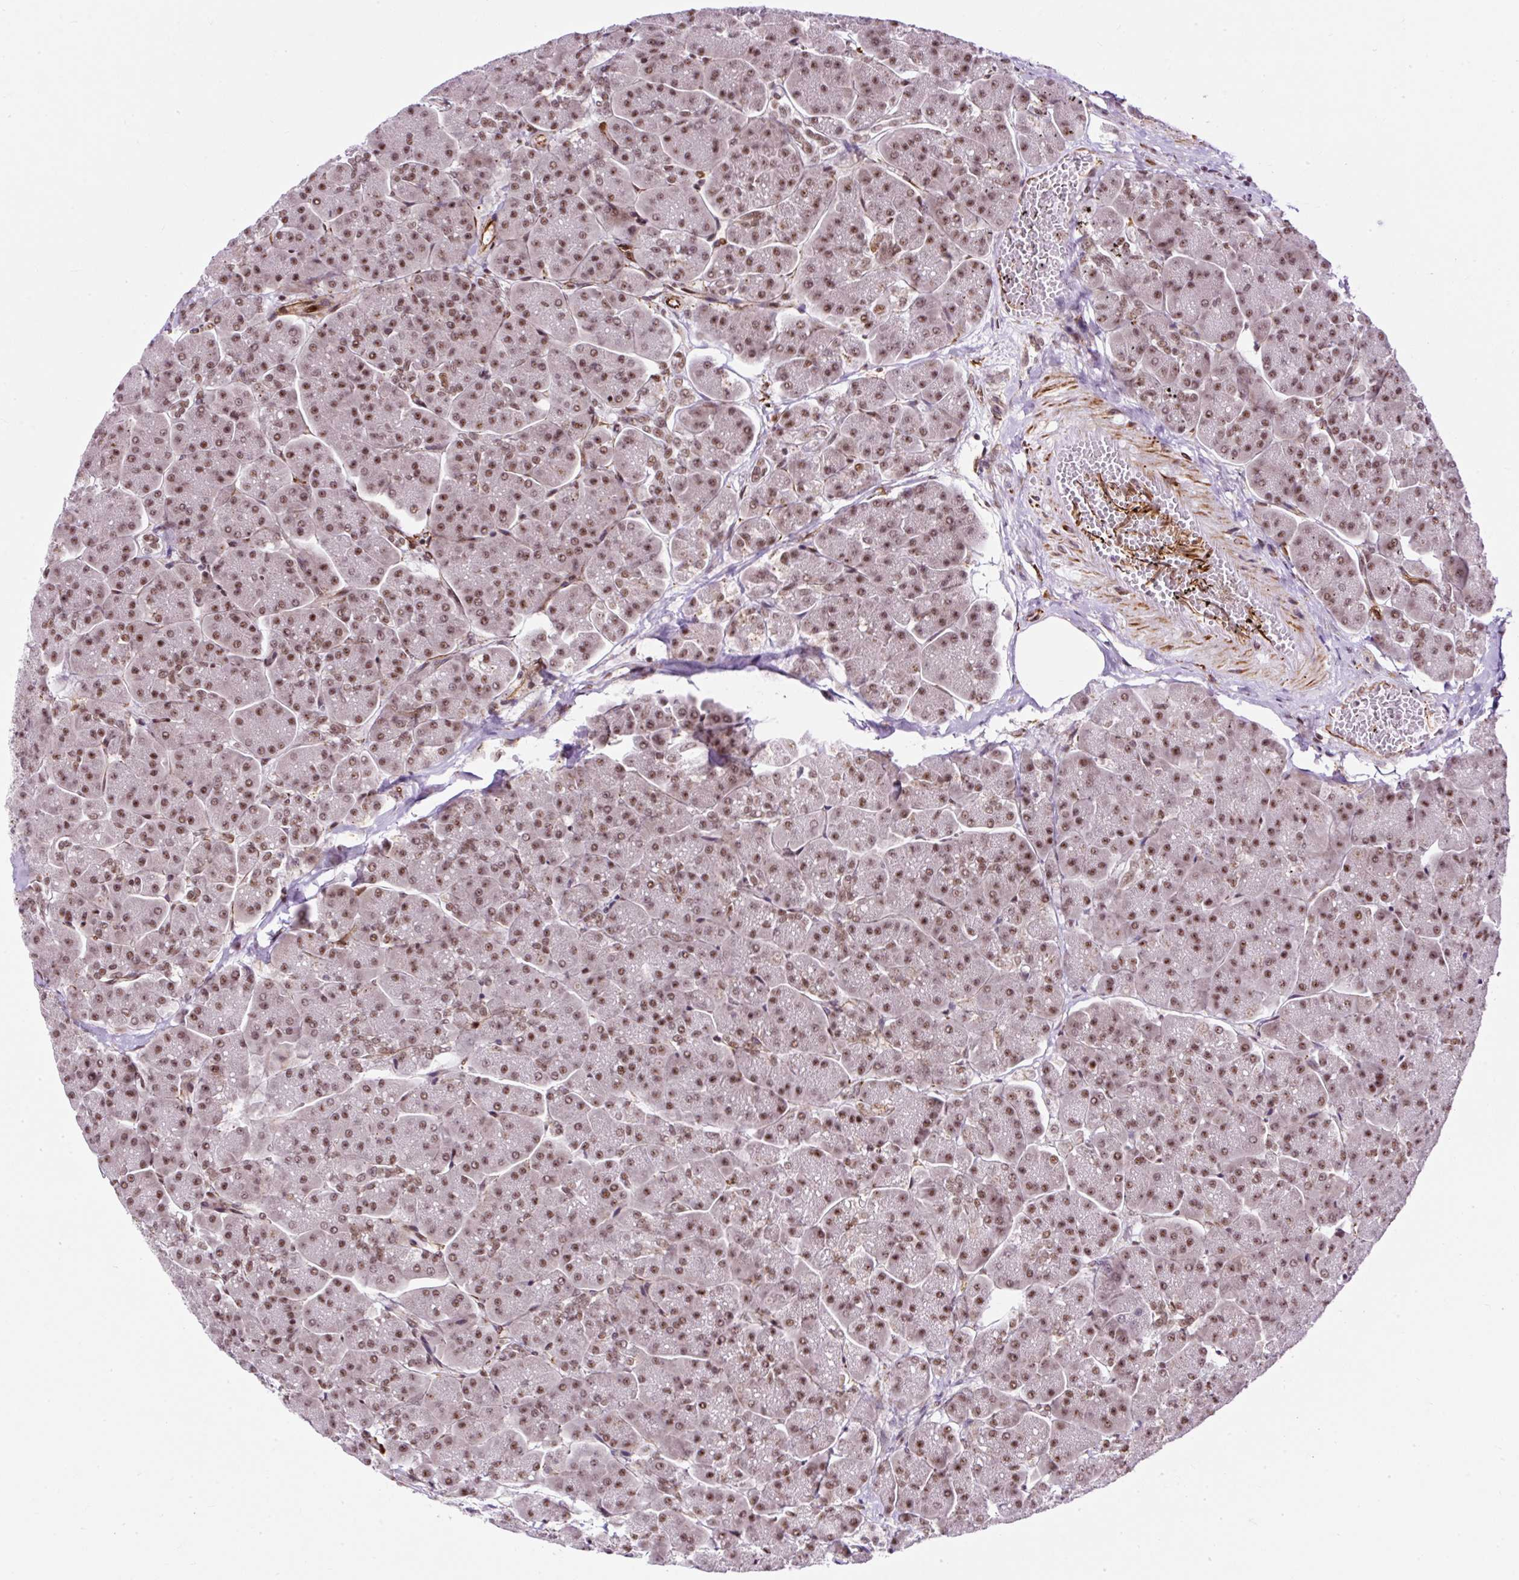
{"staining": {"intensity": "moderate", "quantity": ">75%", "location": "nuclear"}, "tissue": "pancreas", "cell_type": "Exocrine glandular cells", "image_type": "normal", "snomed": [{"axis": "morphology", "description": "Normal tissue, NOS"}, {"axis": "topography", "description": "Pancreas"}, {"axis": "topography", "description": "Peripheral nerve tissue"}], "caption": "A brown stain labels moderate nuclear positivity of a protein in exocrine glandular cells of normal human pancreas. (IHC, brightfield microscopy, high magnification).", "gene": "FMC1", "patient": {"sex": "male", "age": 54}}